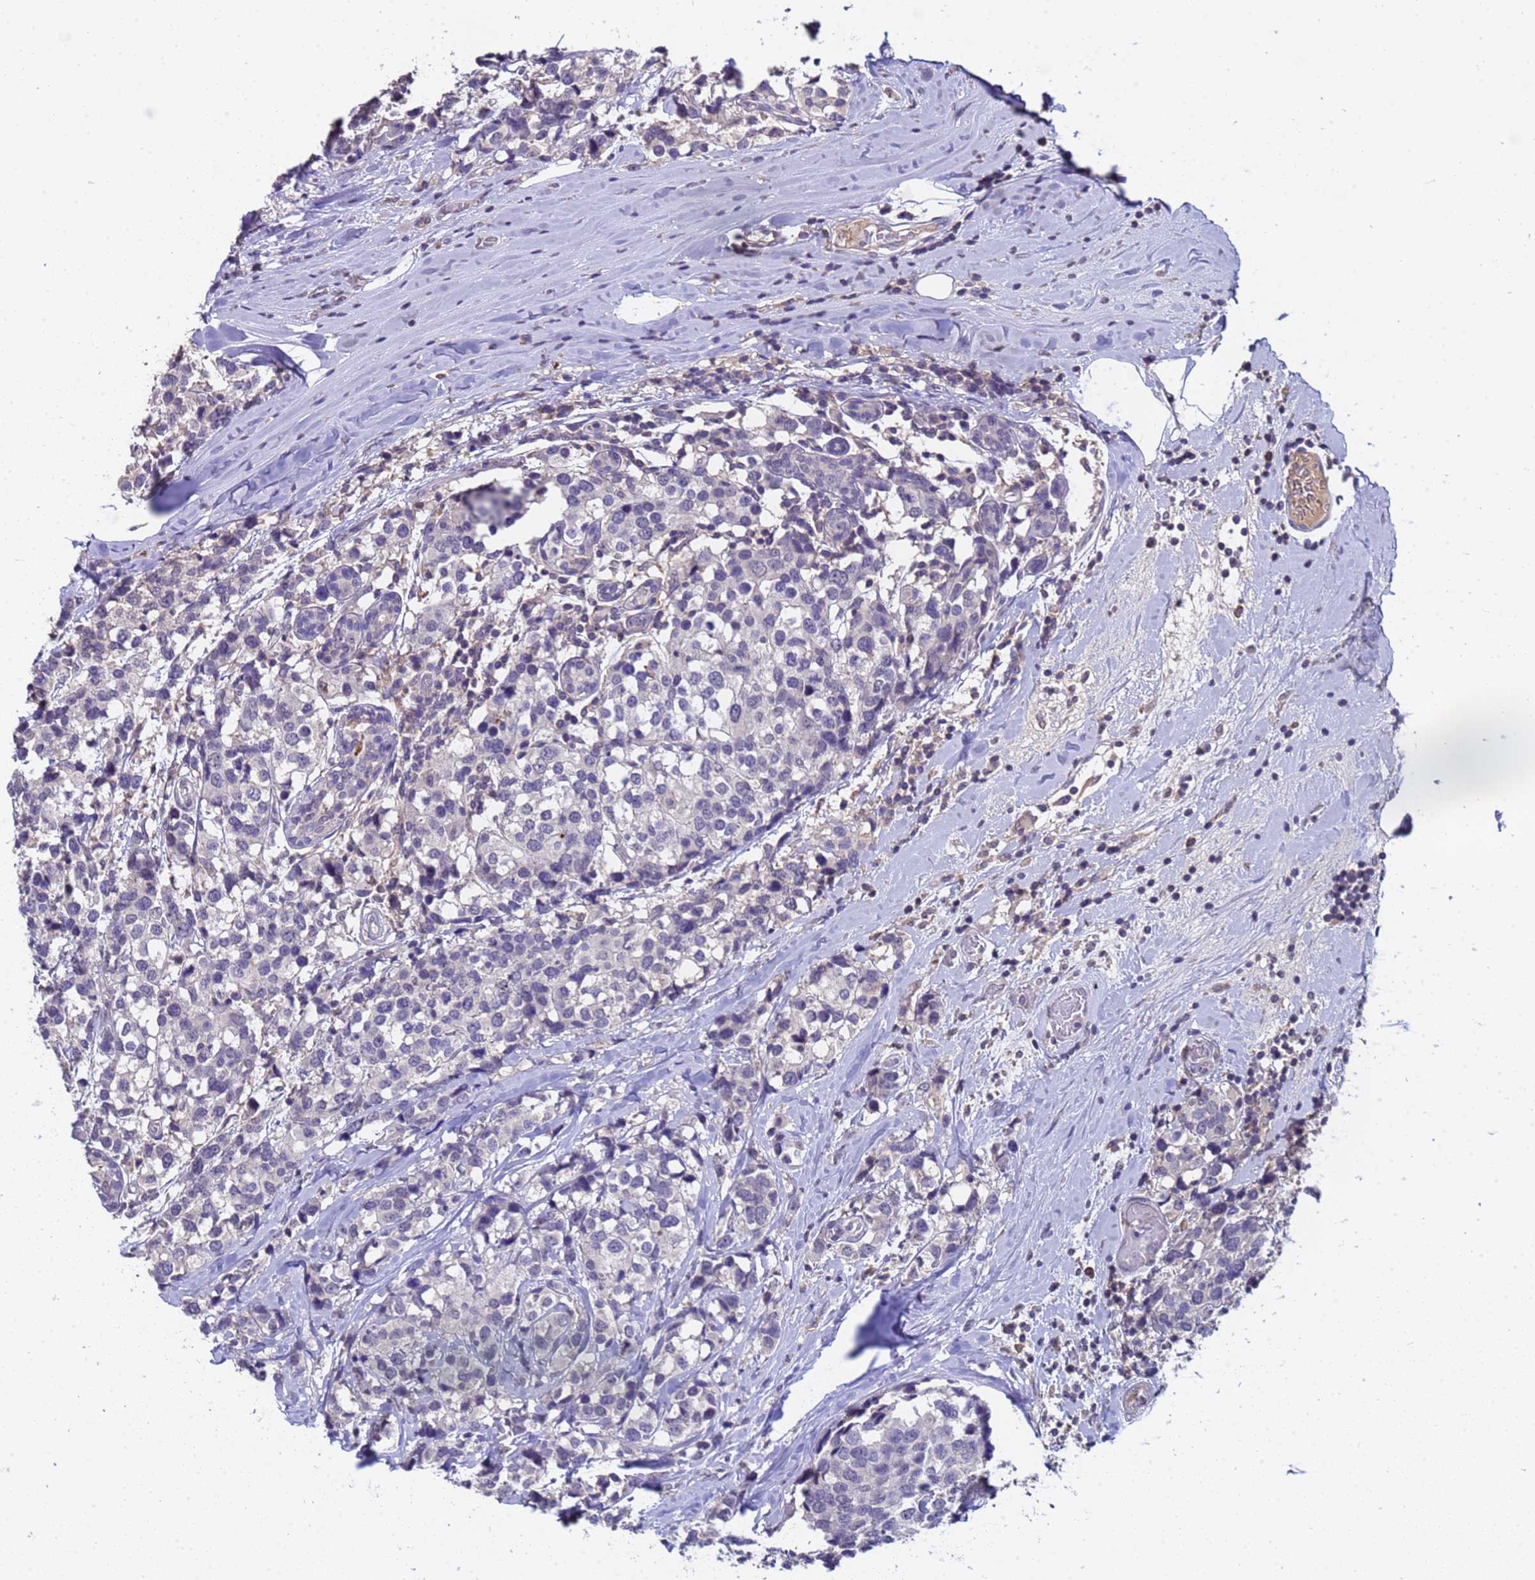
{"staining": {"intensity": "negative", "quantity": "none", "location": "none"}, "tissue": "breast cancer", "cell_type": "Tumor cells", "image_type": "cancer", "snomed": [{"axis": "morphology", "description": "Lobular carcinoma"}, {"axis": "topography", "description": "Breast"}], "caption": "A micrograph of lobular carcinoma (breast) stained for a protein exhibits no brown staining in tumor cells.", "gene": "ZNF248", "patient": {"sex": "female", "age": 59}}